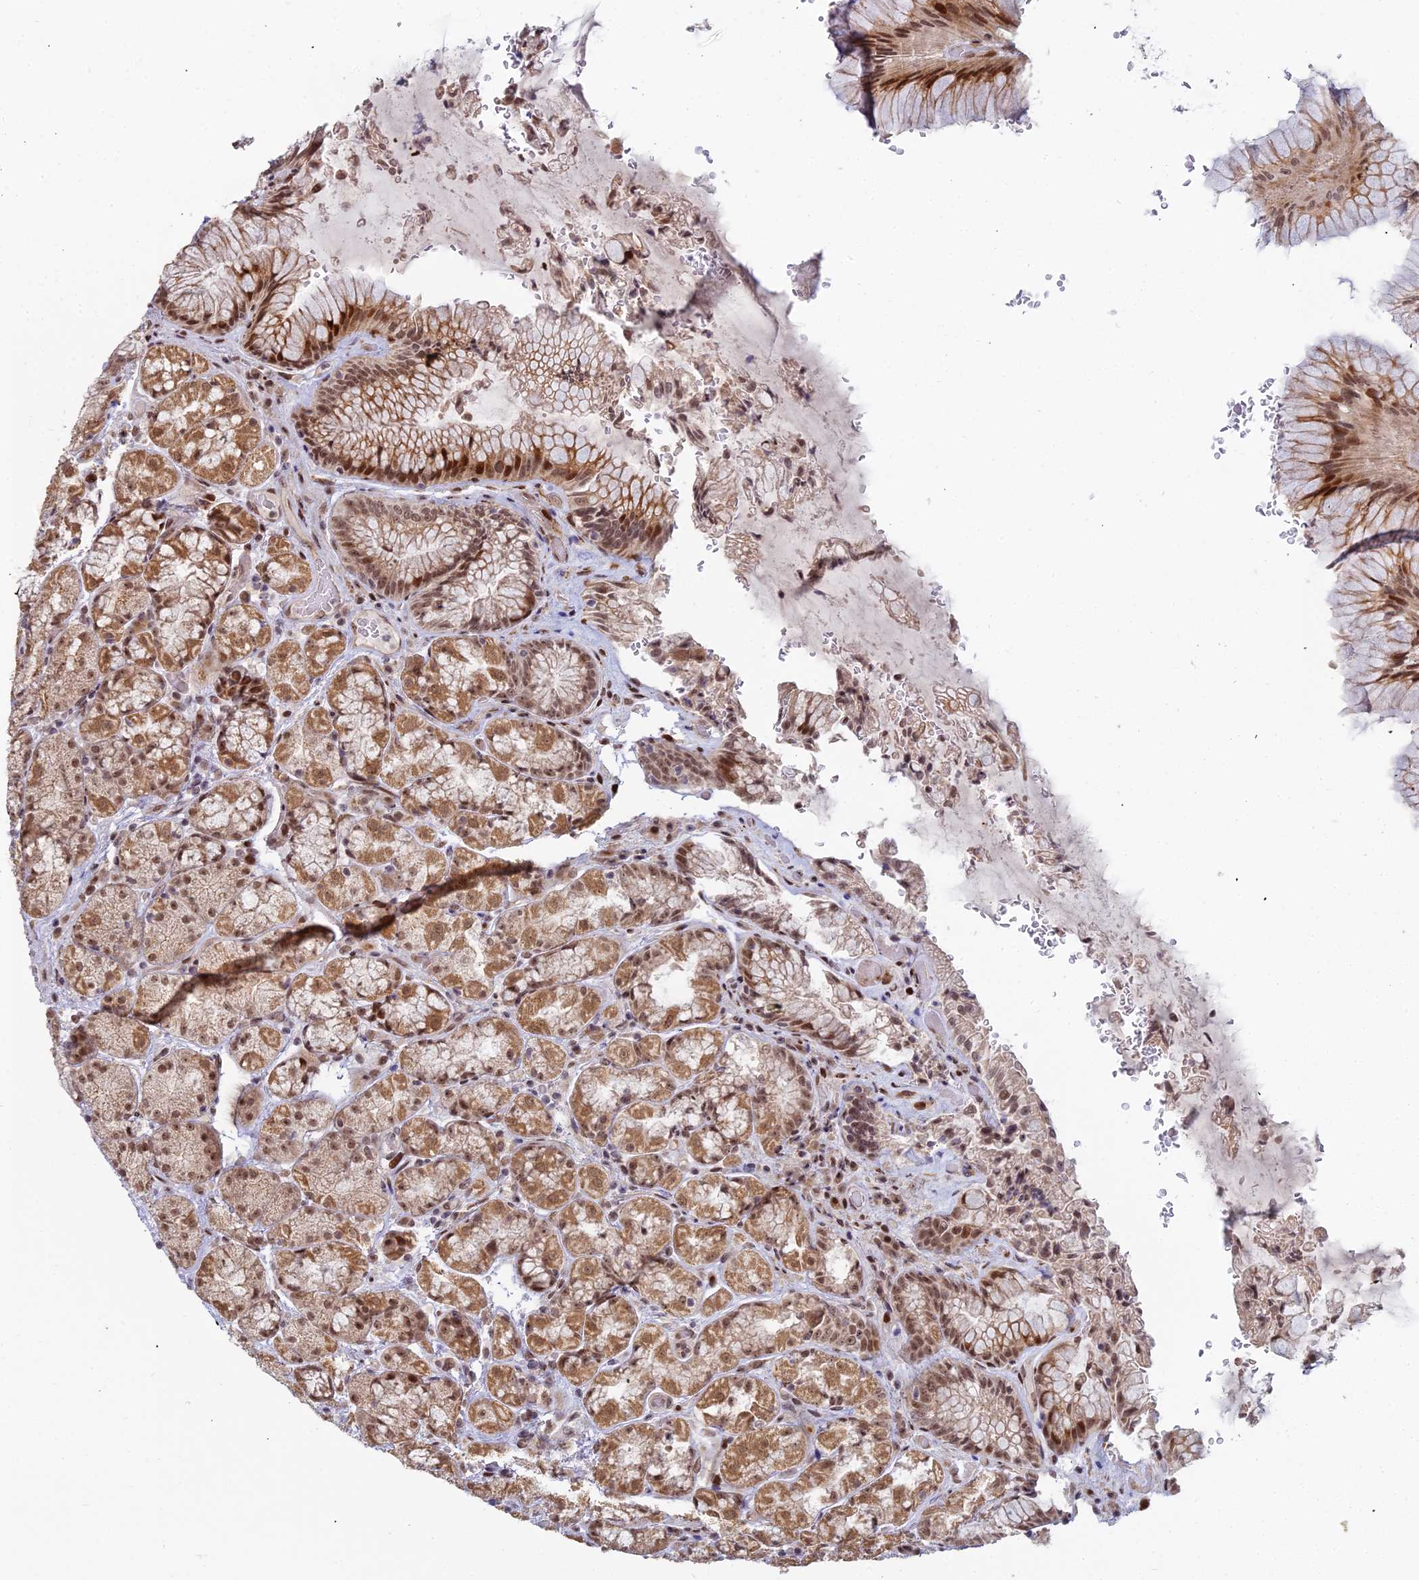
{"staining": {"intensity": "moderate", "quantity": ">75%", "location": "cytoplasmic/membranous,nuclear"}, "tissue": "stomach", "cell_type": "Glandular cells", "image_type": "normal", "snomed": [{"axis": "morphology", "description": "Normal tissue, NOS"}, {"axis": "topography", "description": "Stomach"}], "caption": "Glandular cells demonstrate medium levels of moderate cytoplasmic/membranous,nuclear staining in about >75% of cells in benign human stomach.", "gene": "ABCA2", "patient": {"sex": "male", "age": 63}}